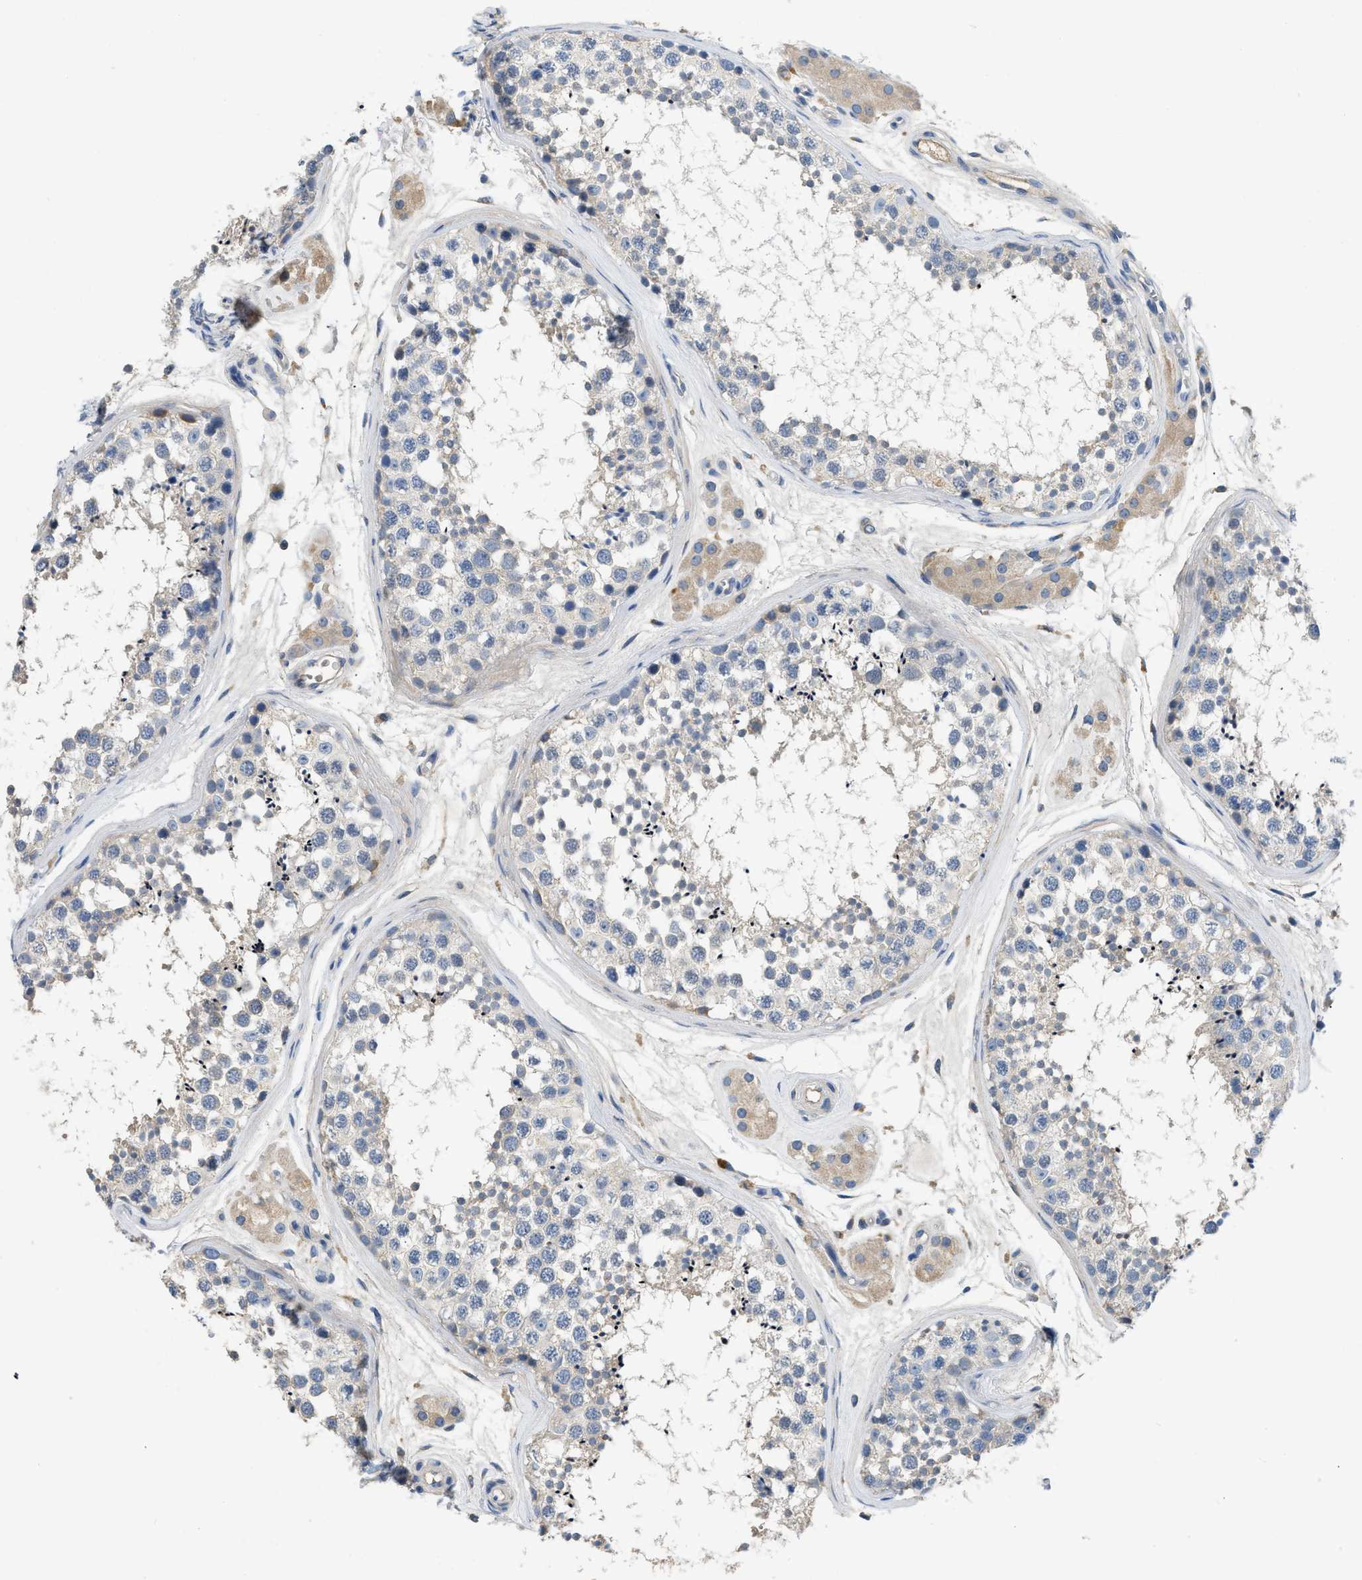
{"staining": {"intensity": "negative", "quantity": "none", "location": "none"}, "tissue": "testis", "cell_type": "Cells in seminiferous ducts", "image_type": "normal", "snomed": [{"axis": "morphology", "description": "Normal tissue, NOS"}, {"axis": "topography", "description": "Testis"}], "caption": "This is an immunohistochemistry photomicrograph of unremarkable testis. There is no staining in cells in seminiferous ducts.", "gene": "C1S", "patient": {"sex": "male", "age": 56}}